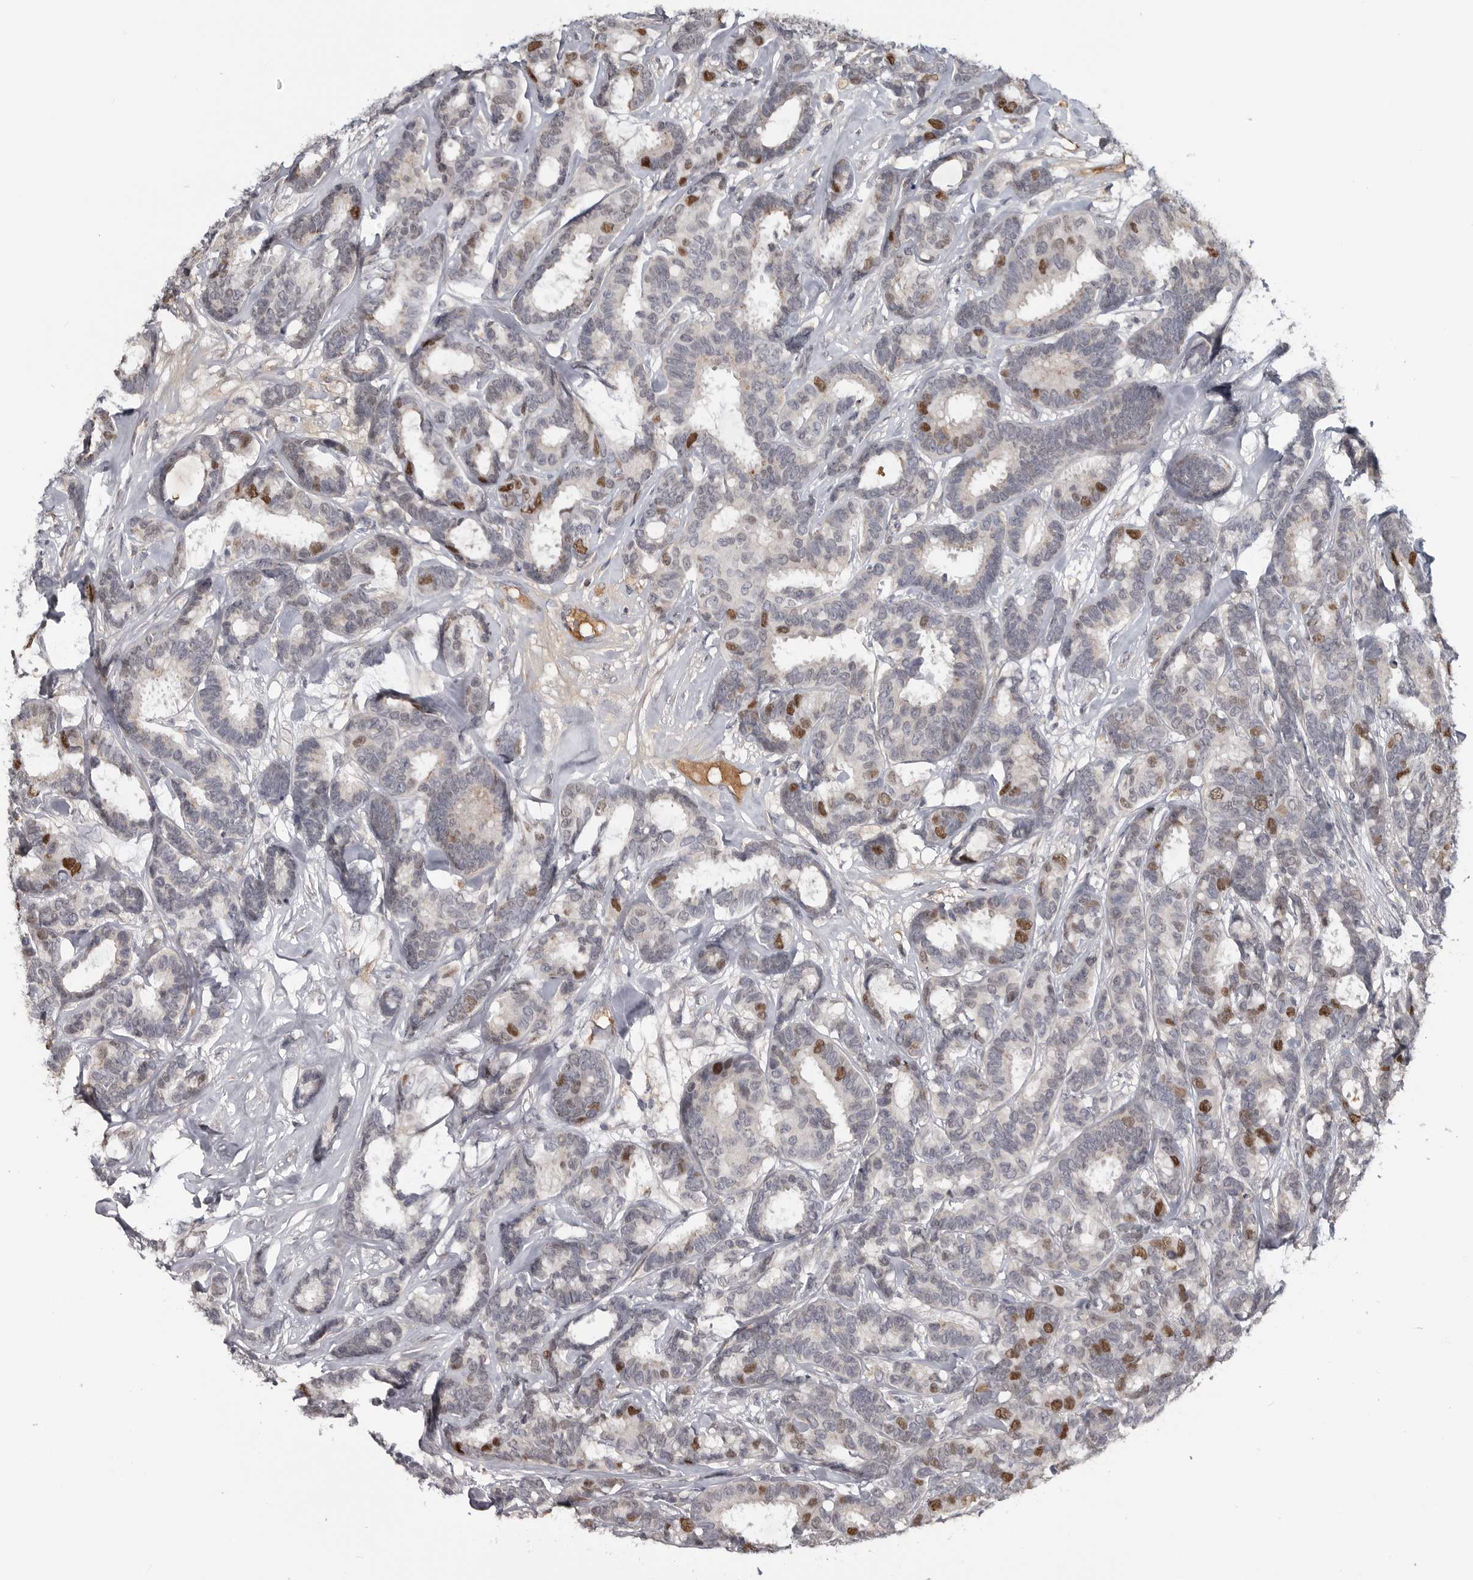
{"staining": {"intensity": "moderate", "quantity": "<25%", "location": "nuclear"}, "tissue": "breast cancer", "cell_type": "Tumor cells", "image_type": "cancer", "snomed": [{"axis": "morphology", "description": "Duct carcinoma"}, {"axis": "topography", "description": "Breast"}], "caption": "This is a photomicrograph of immunohistochemistry staining of breast cancer, which shows moderate positivity in the nuclear of tumor cells.", "gene": "ZNF277", "patient": {"sex": "female", "age": 87}}